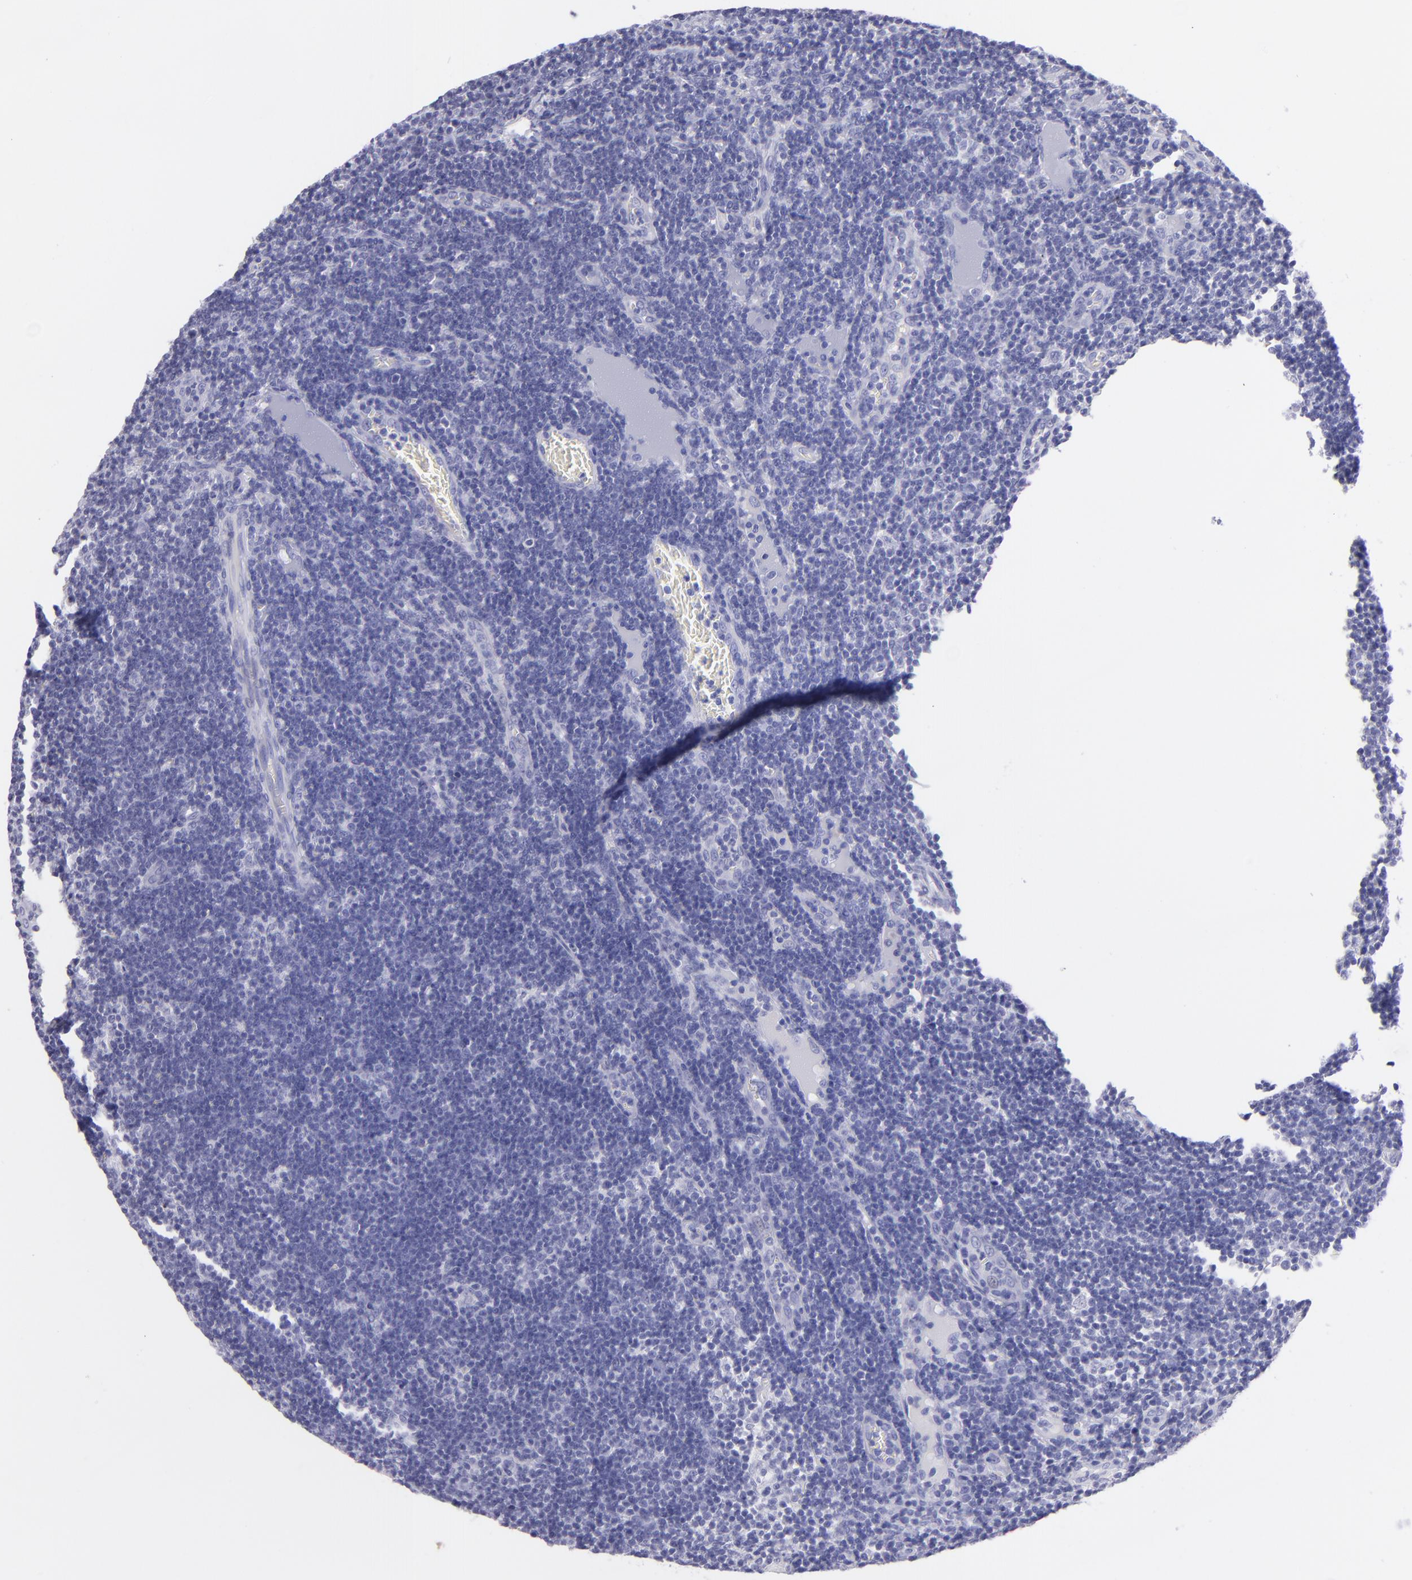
{"staining": {"intensity": "negative", "quantity": "none", "location": "none"}, "tissue": "lymph node", "cell_type": "Germinal center cells", "image_type": "normal", "snomed": [{"axis": "morphology", "description": "Normal tissue, NOS"}, {"axis": "morphology", "description": "Inflammation, NOS"}, {"axis": "topography", "description": "Lymph node"}, {"axis": "topography", "description": "Salivary gland"}], "caption": "High power microscopy micrograph of an immunohistochemistry (IHC) micrograph of unremarkable lymph node, revealing no significant staining in germinal center cells.", "gene": "CNP", "patient": {"sex": "male", "age": 3}}